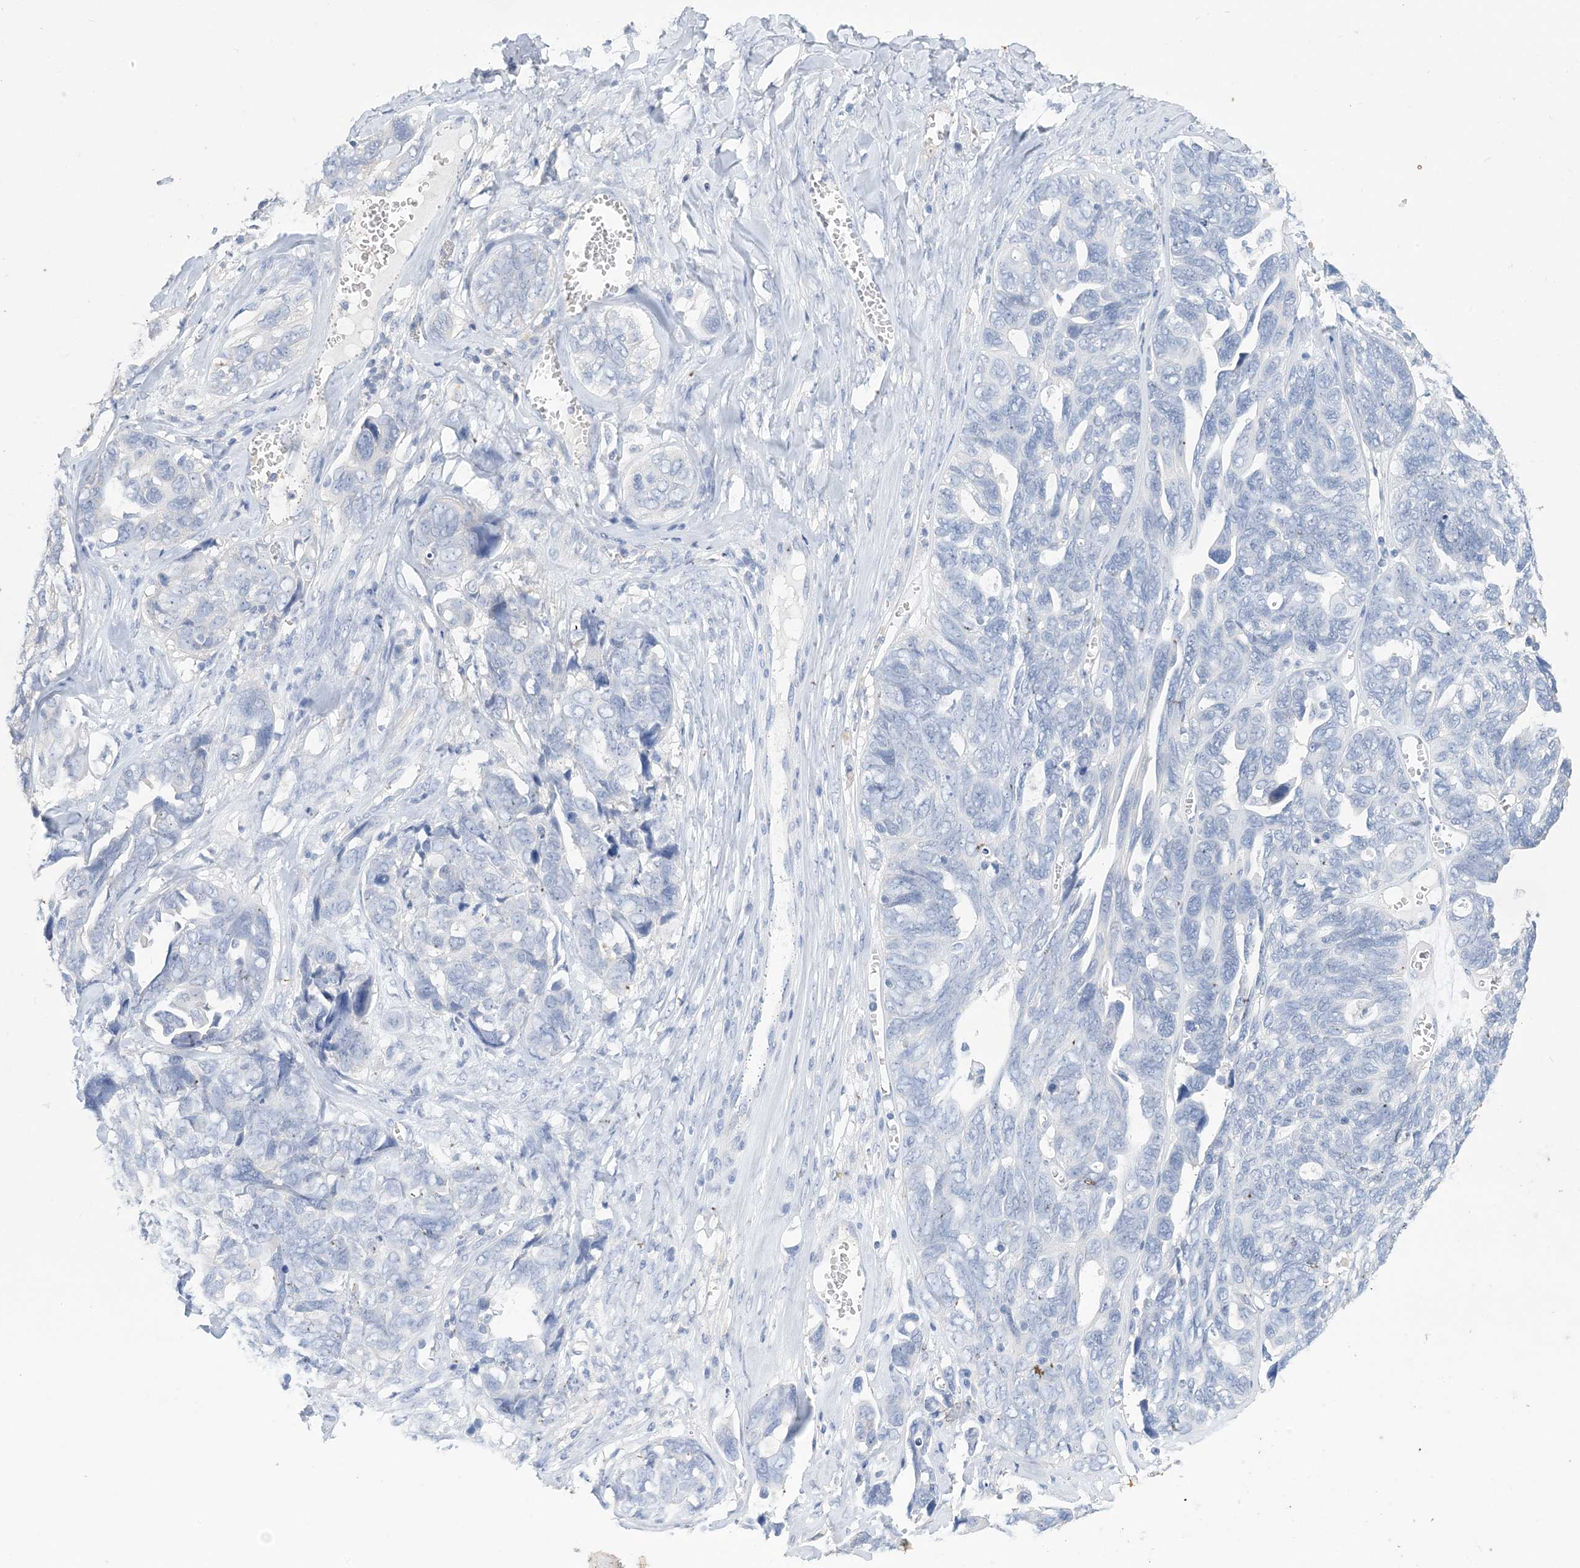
{"staining": {"intensity": "negative", "quantity": "none", "location": "none"}, "tissue": "ovarian cancer", "cell_type": "Tumor cells", "image_type": "cancer", "snomed": [{"axis": "morphology", "description": "Cystadenocarcinoma, serous, NOS"}, {"axis": "topography", "description": "Ovary"}], "caption": "Tumor cells show no significant staining in ovarian serous cystadenocarcinoma.", "gene": "KPRP", "patient": {"sex": "female", "age": 79}}